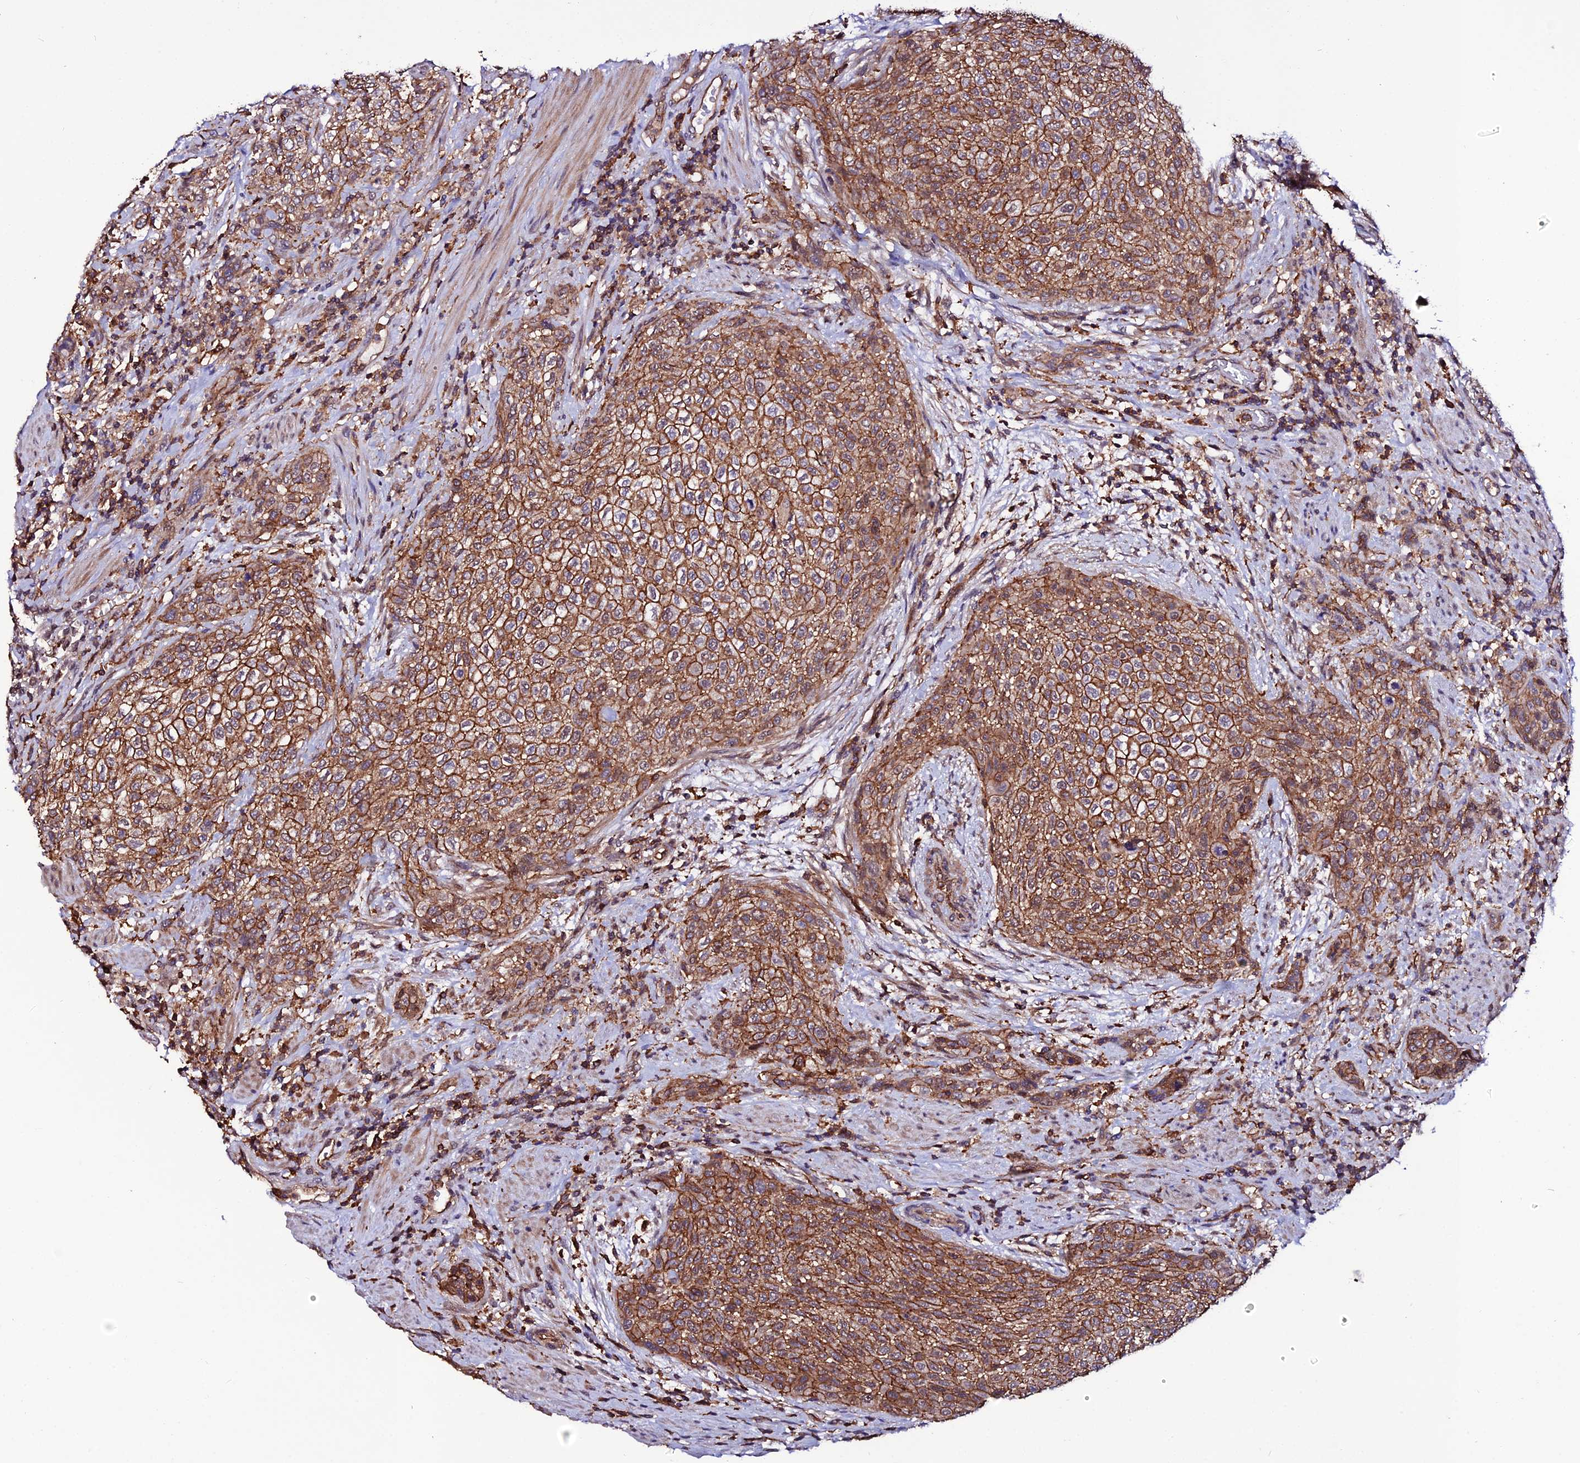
{"staining": {"intensity": "moderate", "quantity": ">75%", "location": "cytoplasmic/membranous"}, "tissue": "urothelial cancer", "cell_type": "Tumor cells", "image_type": "cancer", "snomed": [{"axis": "morphology", "description": "Urothelial carcinoma, High grade"}, {"axis": "topography", "description": "Urinary bladder"}], "caption": "Approximately >75% of tumor cells in urothelial carcinoma (high-grade) show moderate cytoplasmic/membranous protein positivity as visualized by brown immunohistochemical staining.", "gene": "USP17L15", "patient": {"sex": "male", "age": 35}}